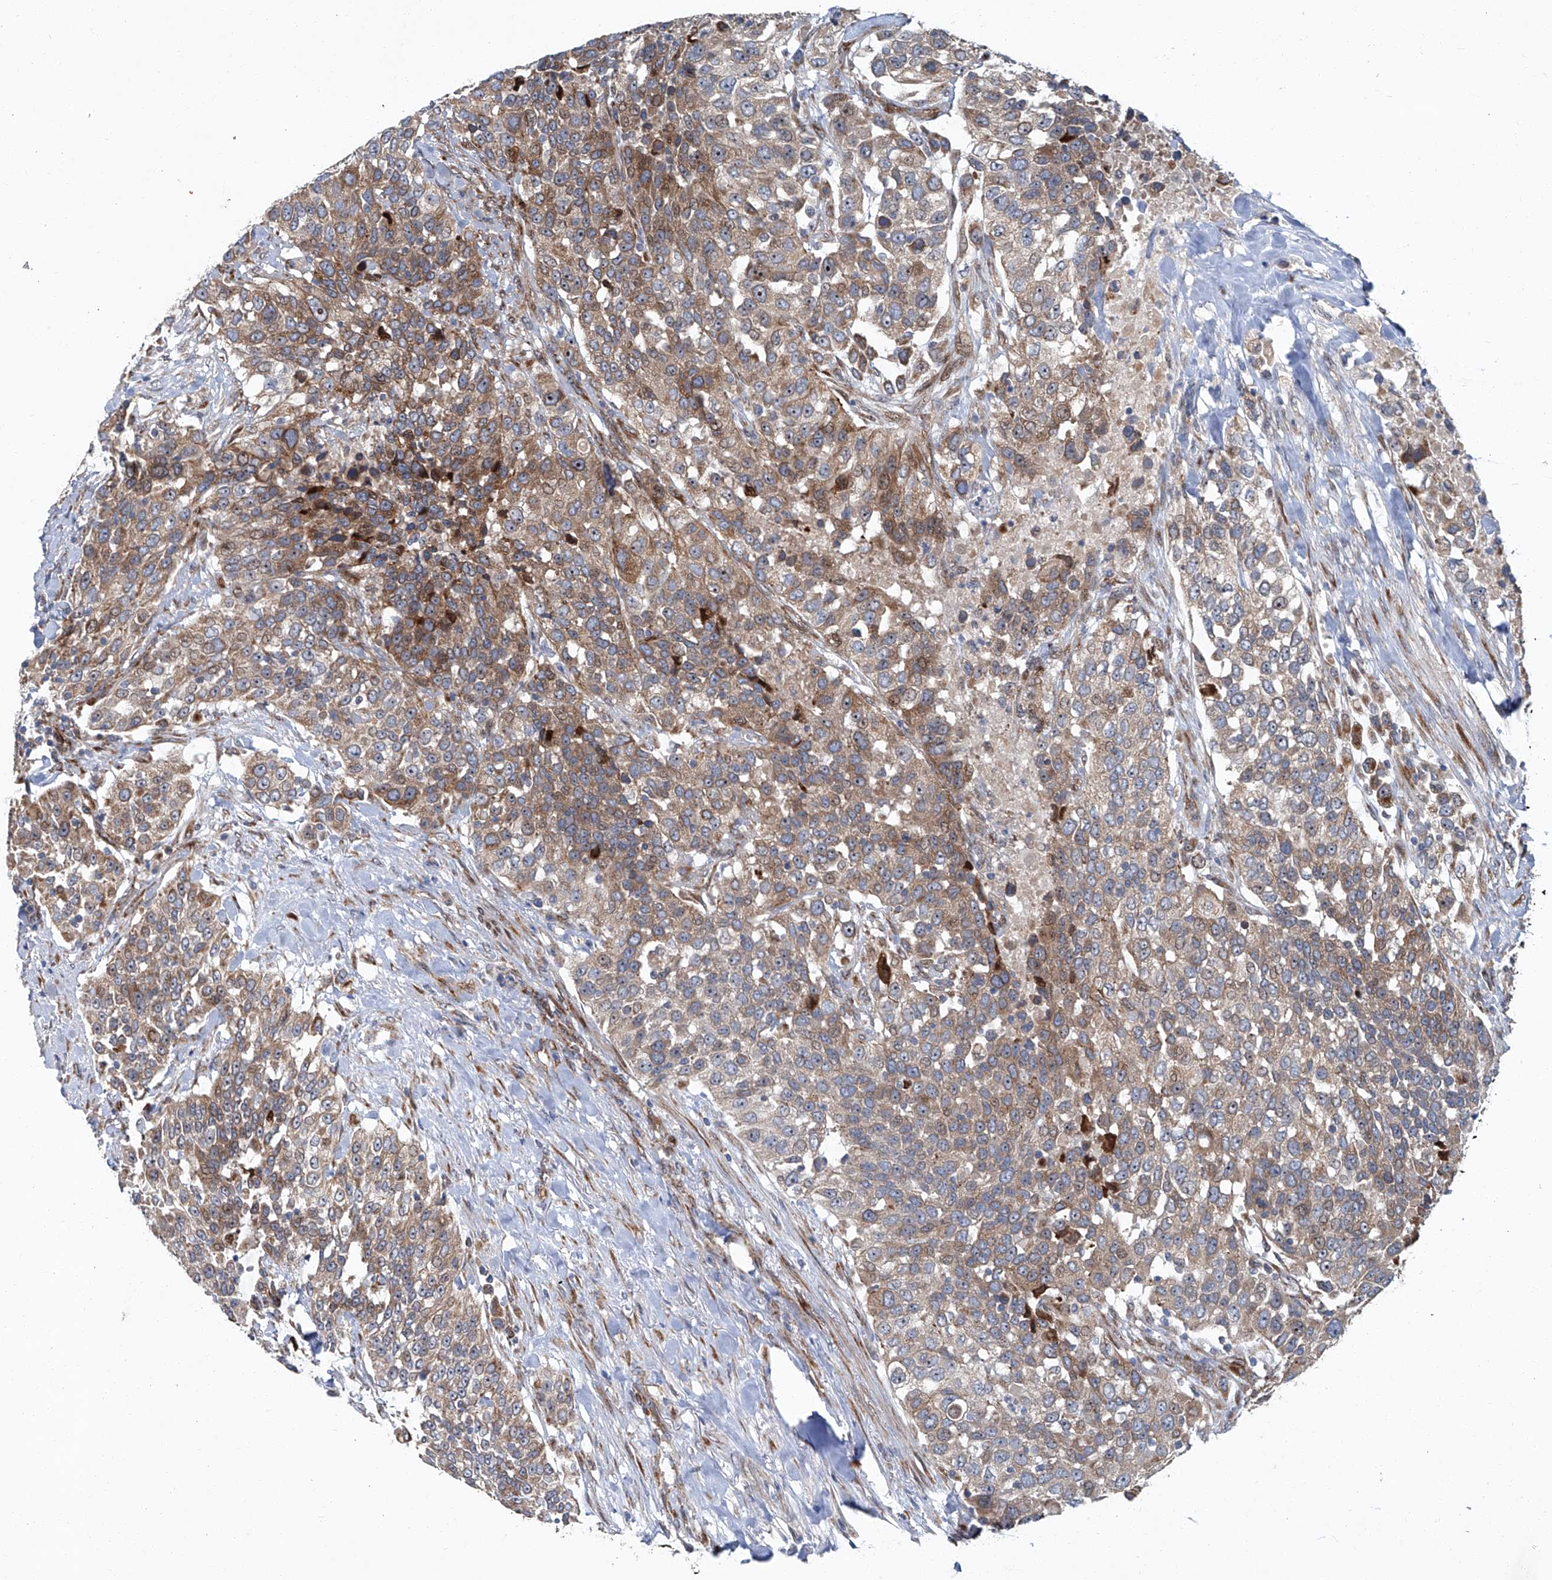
{"staining": {"intensity": "moderate", "quantity": ">75%", "location": "cytoplasmic/membranous"}, "tissue": "urothelial cancer", "cell_type": "Tumor cells", "image_type": "cancer", "snomed": [{"axis": "morphology", "description": "Urothelial carcinoma, High grade"}, {"axis": "topography", "description": "Urinary bladder"}], "caption": "Brown immunohistochemical staining in urothelial cancer shows moderate cytoplasmic/membranous positivity in about >75% of tumor cells.", "gene": "GPR132", "patient": {"sex": "female", "age": 80}}